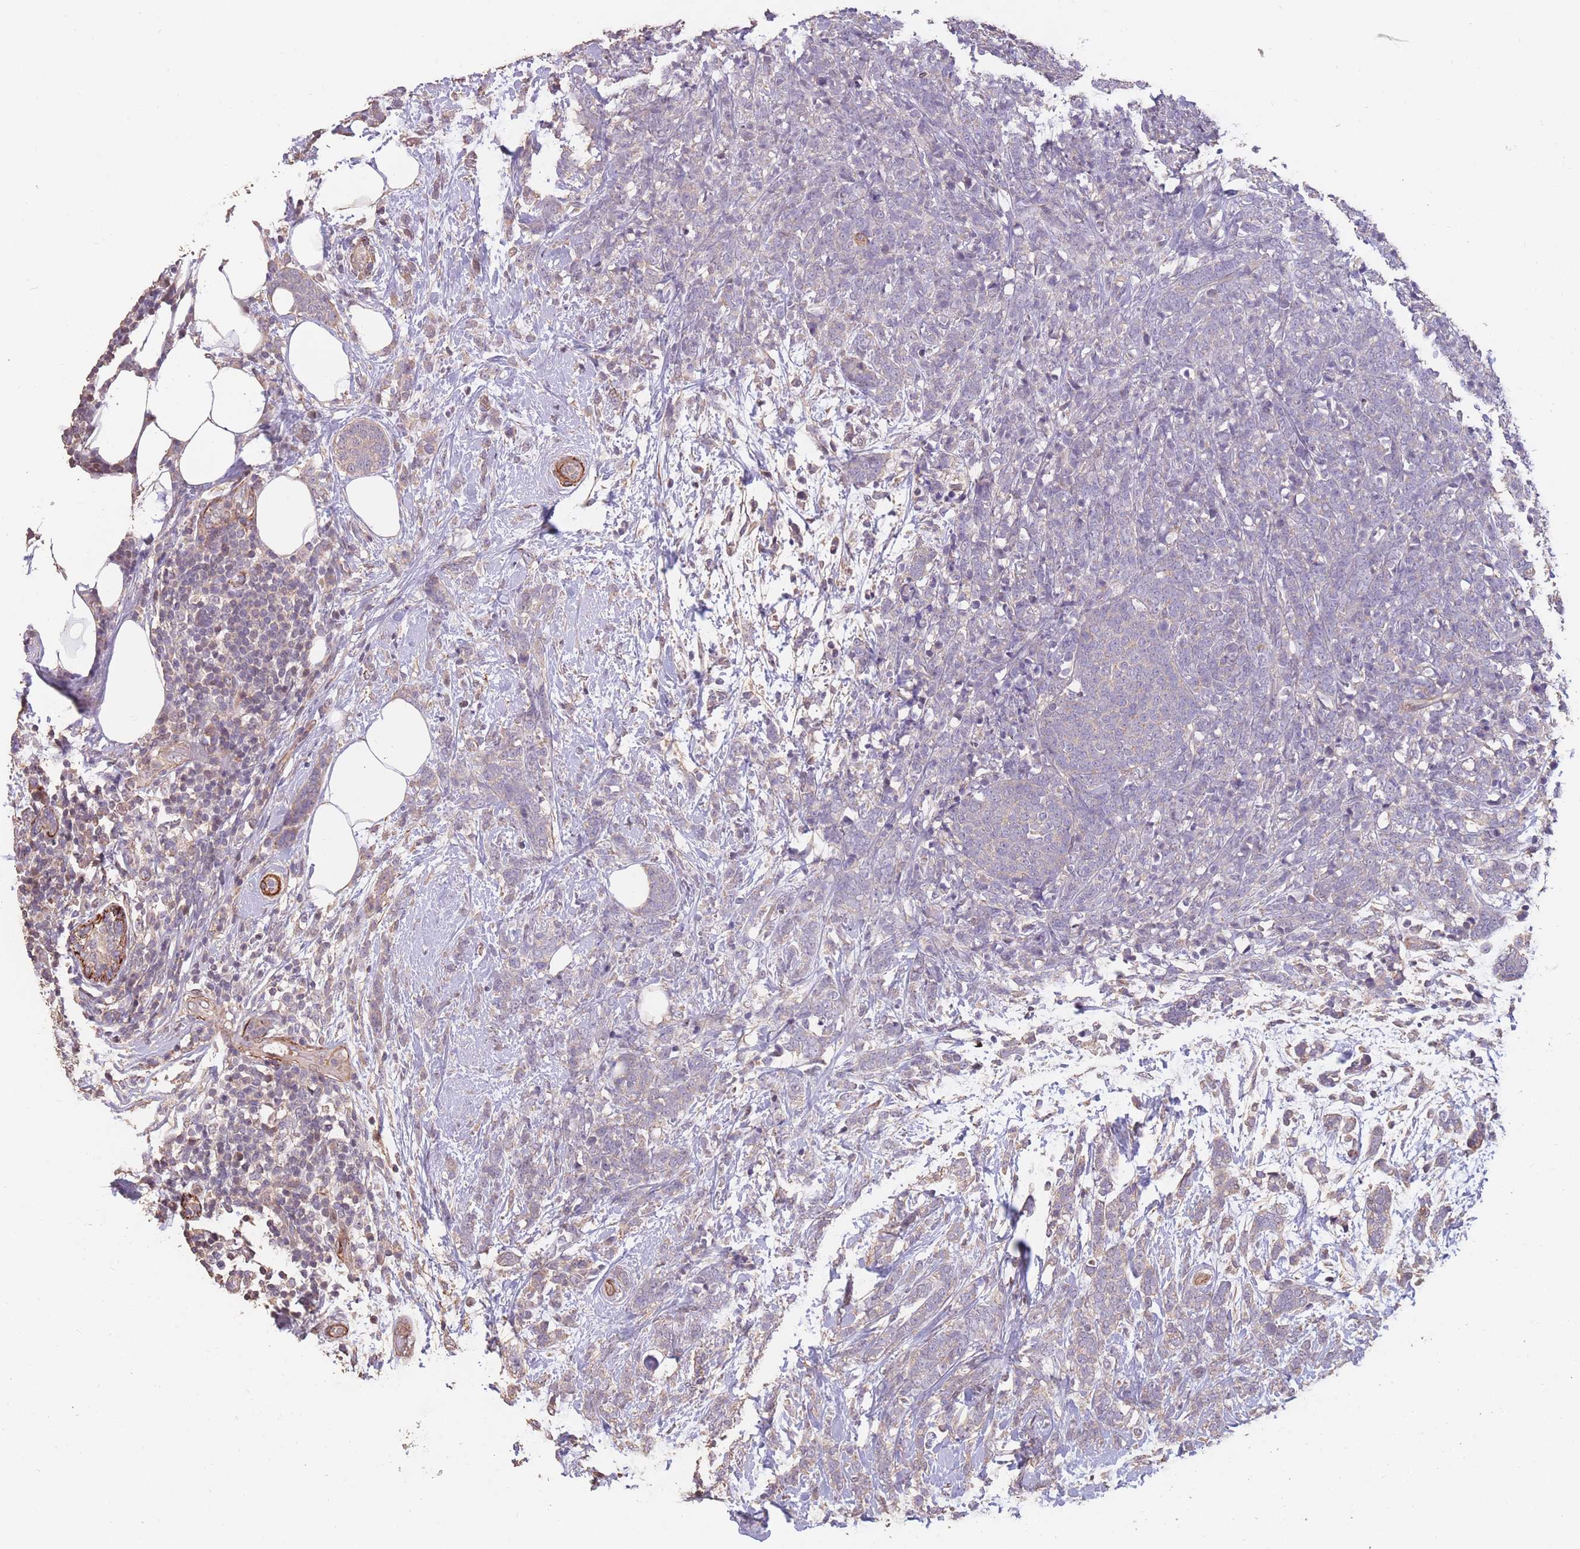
{"staining": {"intensity": "negative", "quantity": "none", "location": "none"}, "tissue": "breast cancer", "cell_type": "Tumor cells", "image_type": "cancer", "snomed": [{"axis": "morphology", "description": "Lobular carcinoma"}, {"axis": "topography", "description": "Breast"}], "caption": "High magnification brightfield microscopy of breast lobular carcinoma stained with DAB (3,3'-diaminobenzidine) (brown) and counterstained with hematoxylin (blue): tumor cells show no significant positivity.", "gene": "NLRC4", "patient": {"sex": "female", "age": 58}}